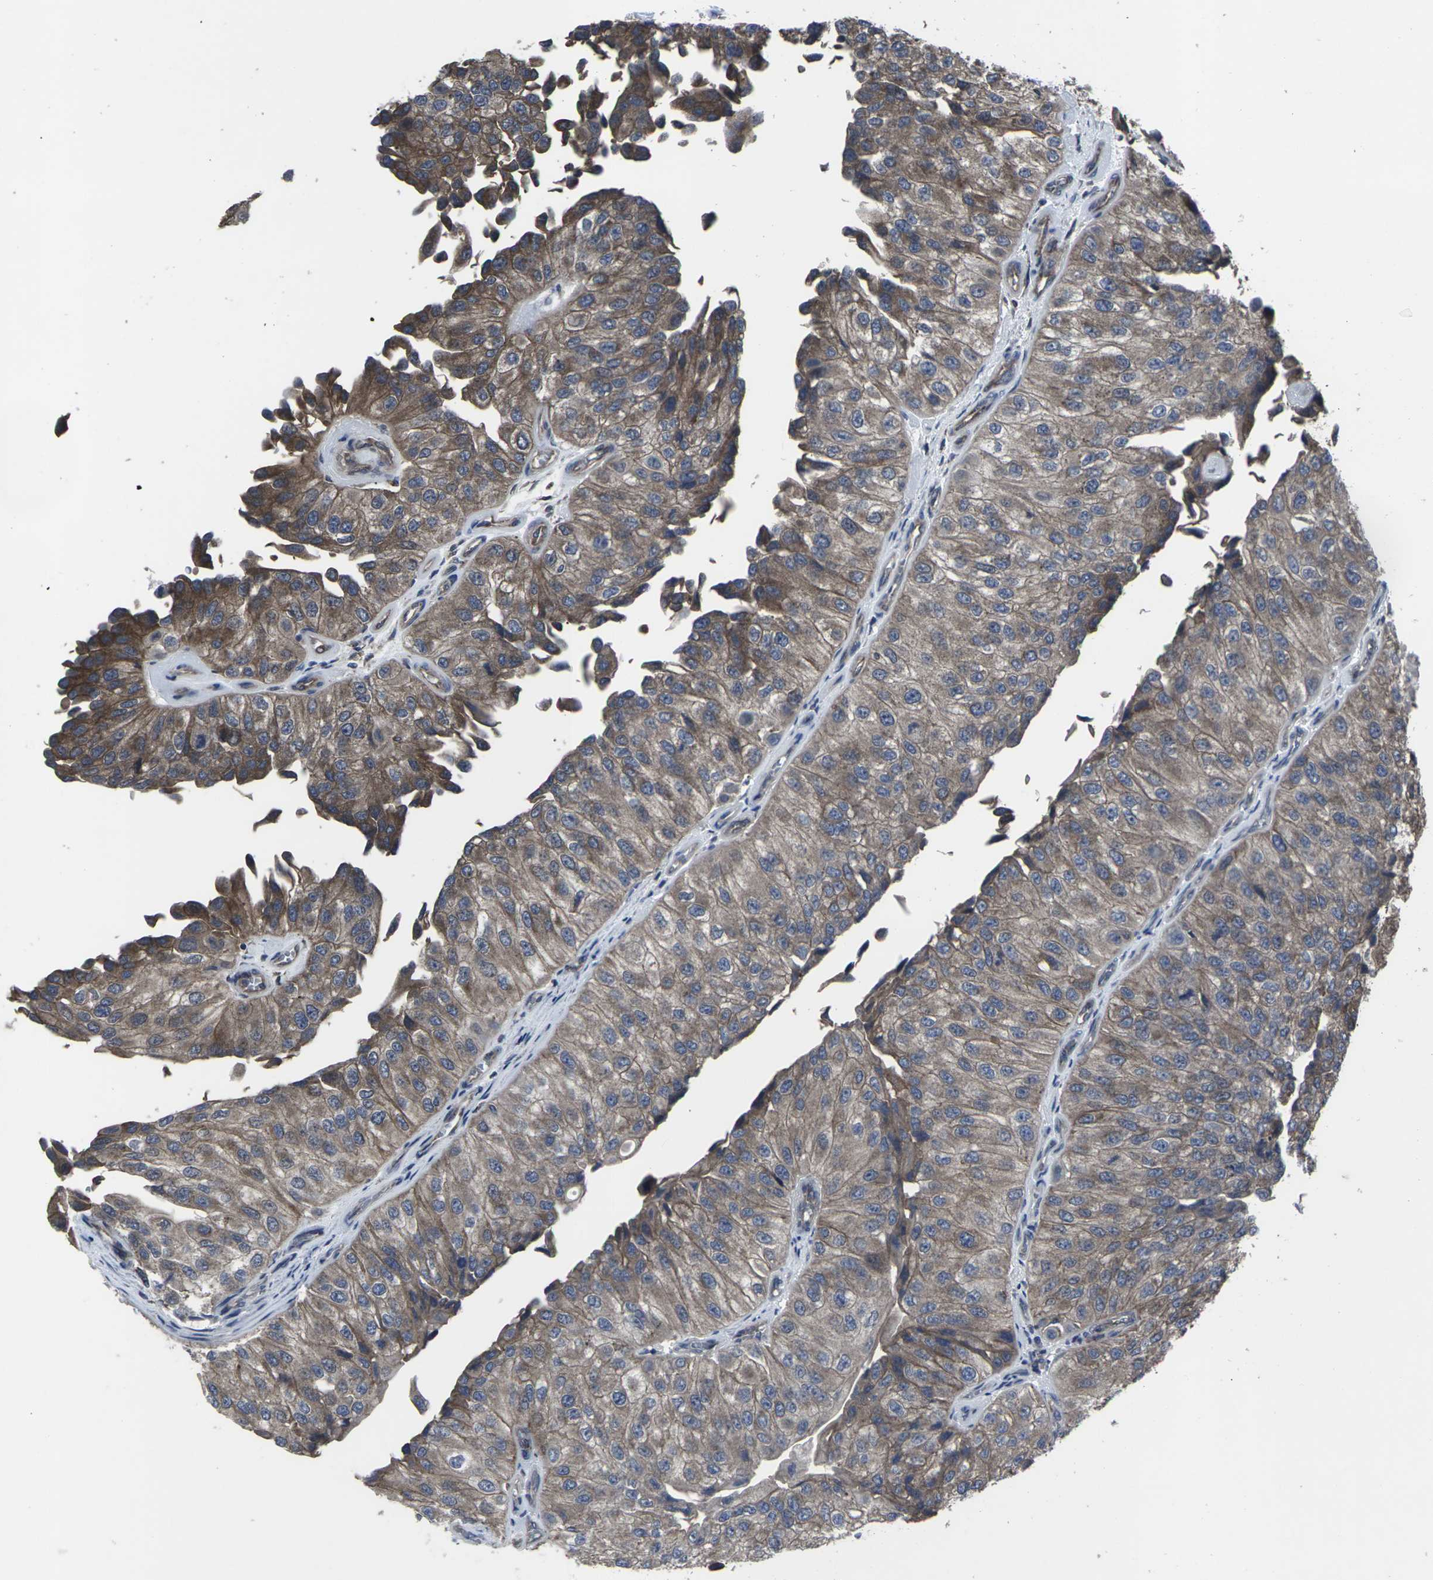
{"staining": {"intensity": "moderate", "quantity": ">75%", "location": "cytoplasmic/membranous"}, "tissue": "urothelial cancer", "cell_type": "Tumor cells", "image_type": "cancer", "snomed": [{"axis": "morphology", "description": "Urothelial carcinoma, High grade"}, {"axis": "topography", "description": "Kidney"}, {"axis": "topography", "description": "Urinary bladder"}], "caption": "Approximately >75% of tumor cells in human urothelial cancer display moderate cytoplasmic/membranous protein expression as visualized by brown immunohistochemical staining.", "gene": "MAPKAPK2", "patient": {"sex": "male", "age": 77}}